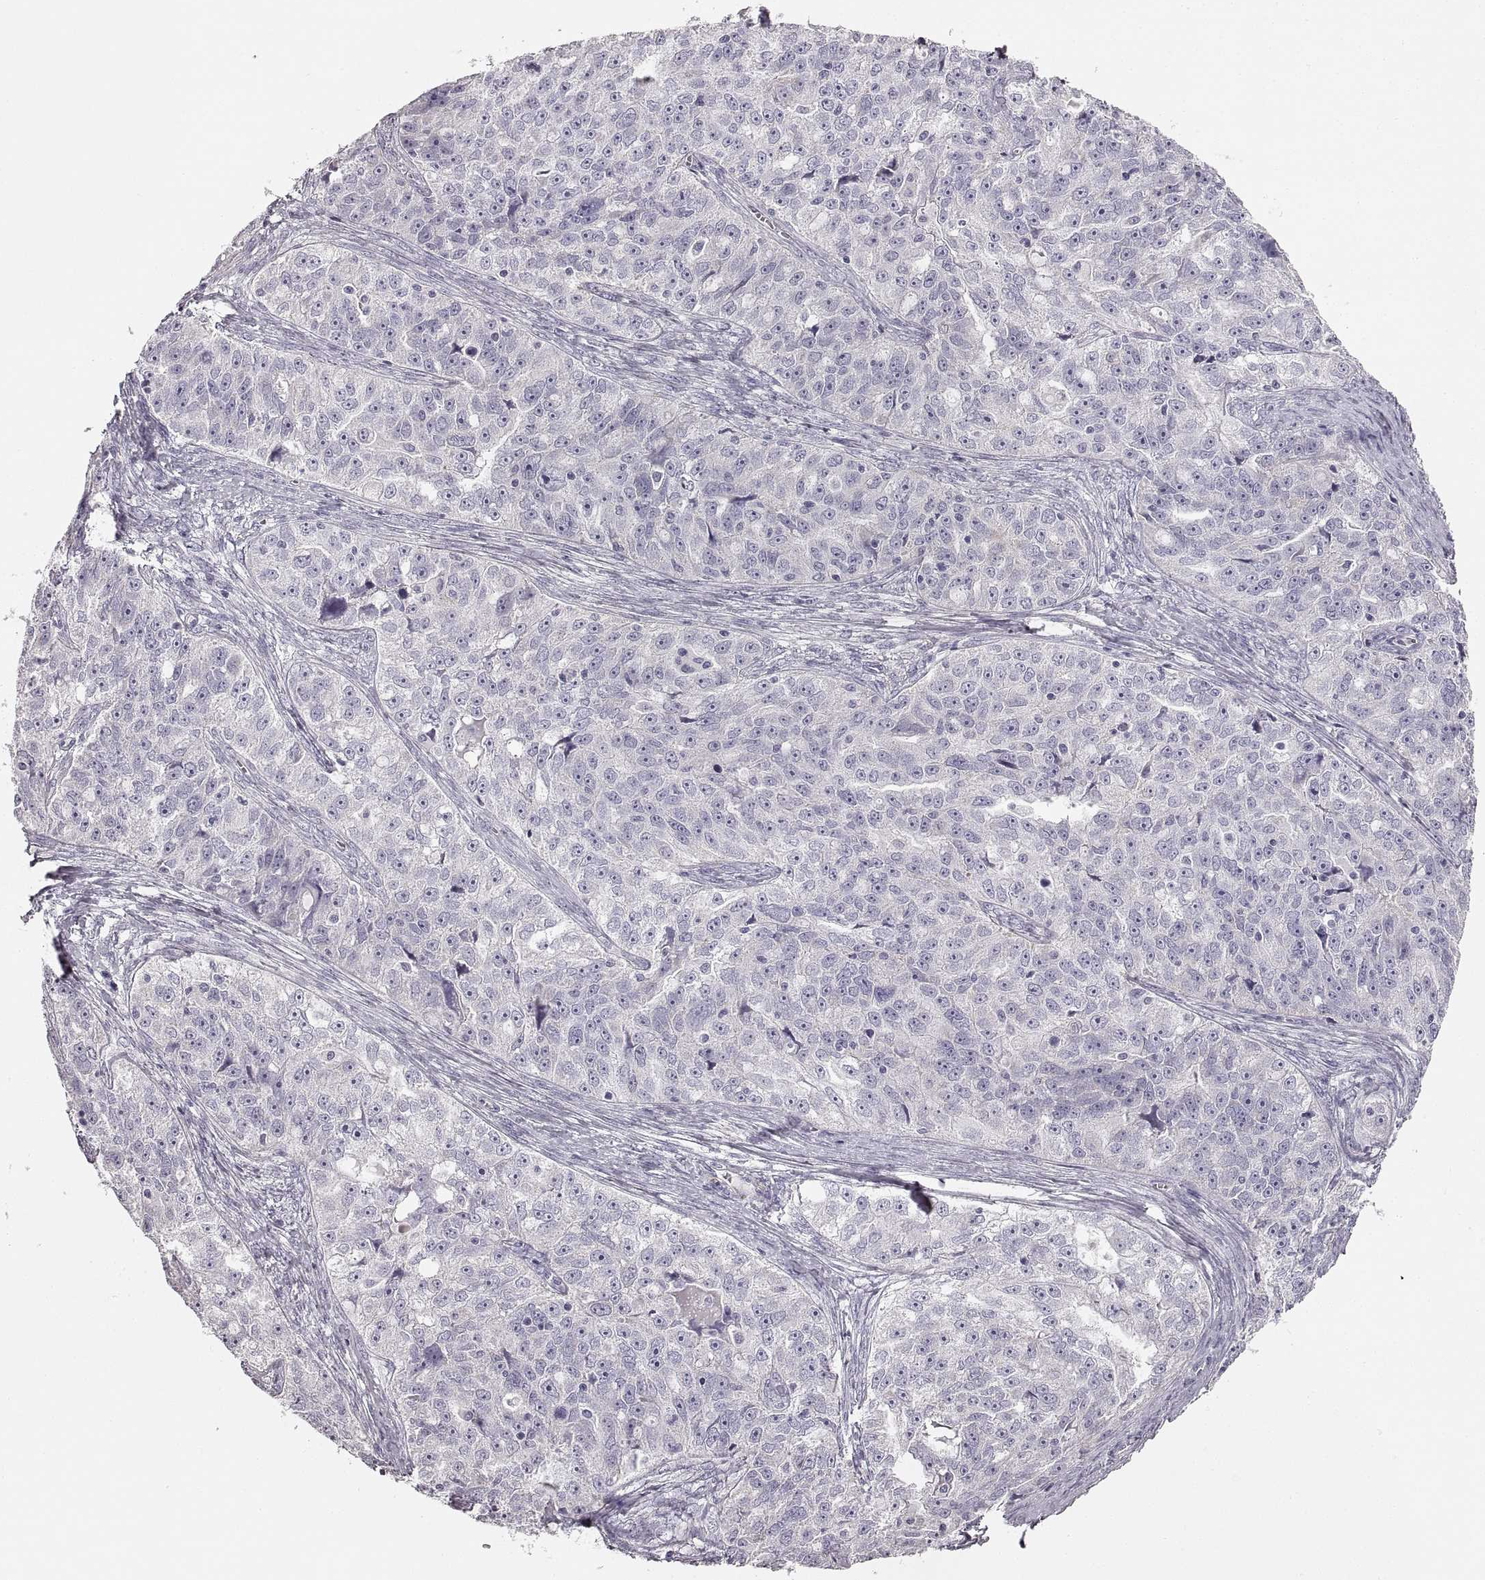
{"staining": {"intensity": "negative", "quantity": "none", "location": "none"}, "tissue": "ovarian cancer", "cell_type": "Tumor cells", "image_type": "cancer", "snomed": [{"axis": "morphology", "description": "Cystadenocarcinoma, serous, NOS"}, {"axis": "topography", "description": "Ovary"}], "caption": "Image shows no protein staining in tumor cells of ovarian cancer tissue. (DAB immunohistochemistry (IHC) with hematoxylin counter stain).", "gene": "RDH13", "patient": {"sex": "female", "age": 51}}